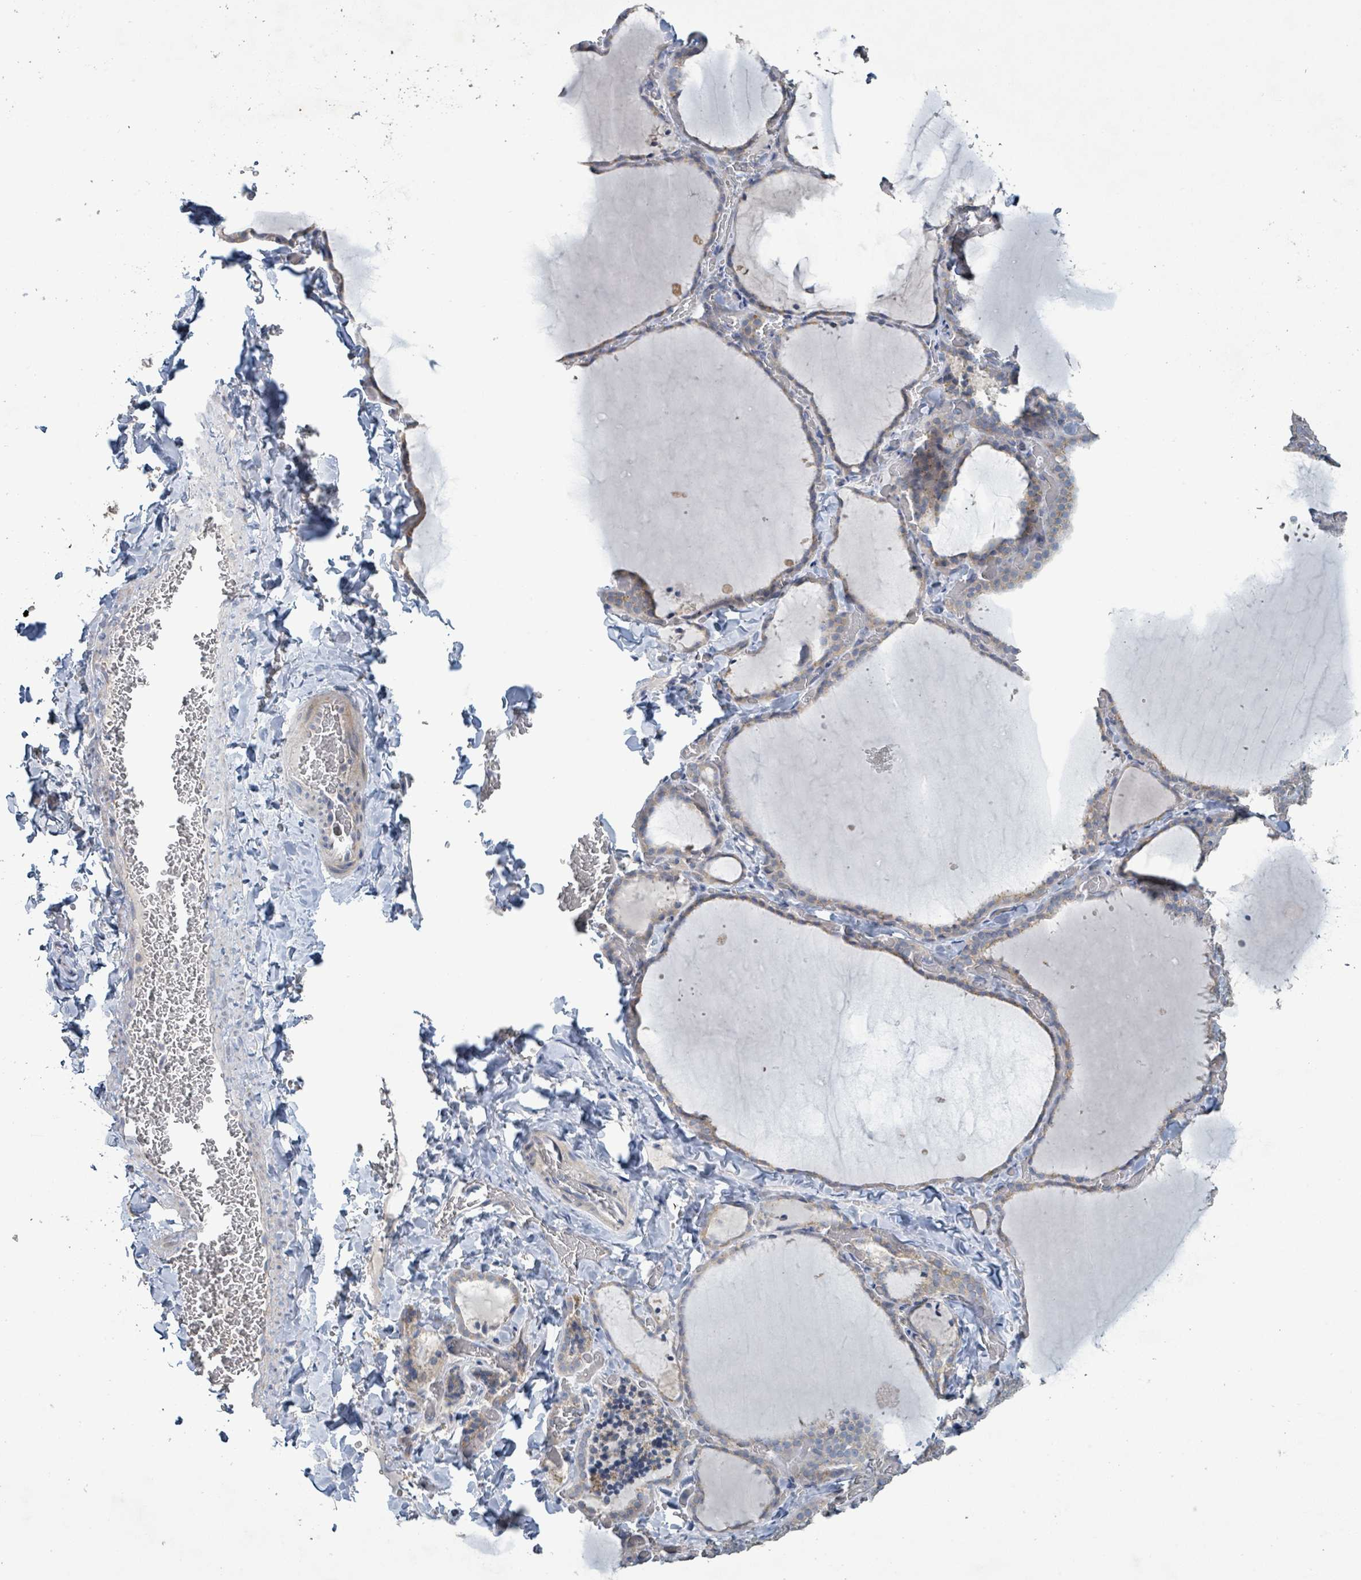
{"staining": {"intensity": "weak", "quantity": "25%-75%", "location": "cytoplasmic/membranous"}, "tissue": "thyroid gland", "cell_type": "Glandular cells", "image_type": "normal", "snomed": [{"axis": "morphology", "description": "Normal tissue, NOS"}, {"axis": "topography", "description": "Thyroid gland"}], "caption": "Immunohistochemical staining of benign thyroid gland displays 25%-75% levels of weak cytoplasmic/membranous protein expression in approximately 25%-75% of glandular cells.", "gene": "RPL32", "patient": {"sex": "female", "age": 22}}